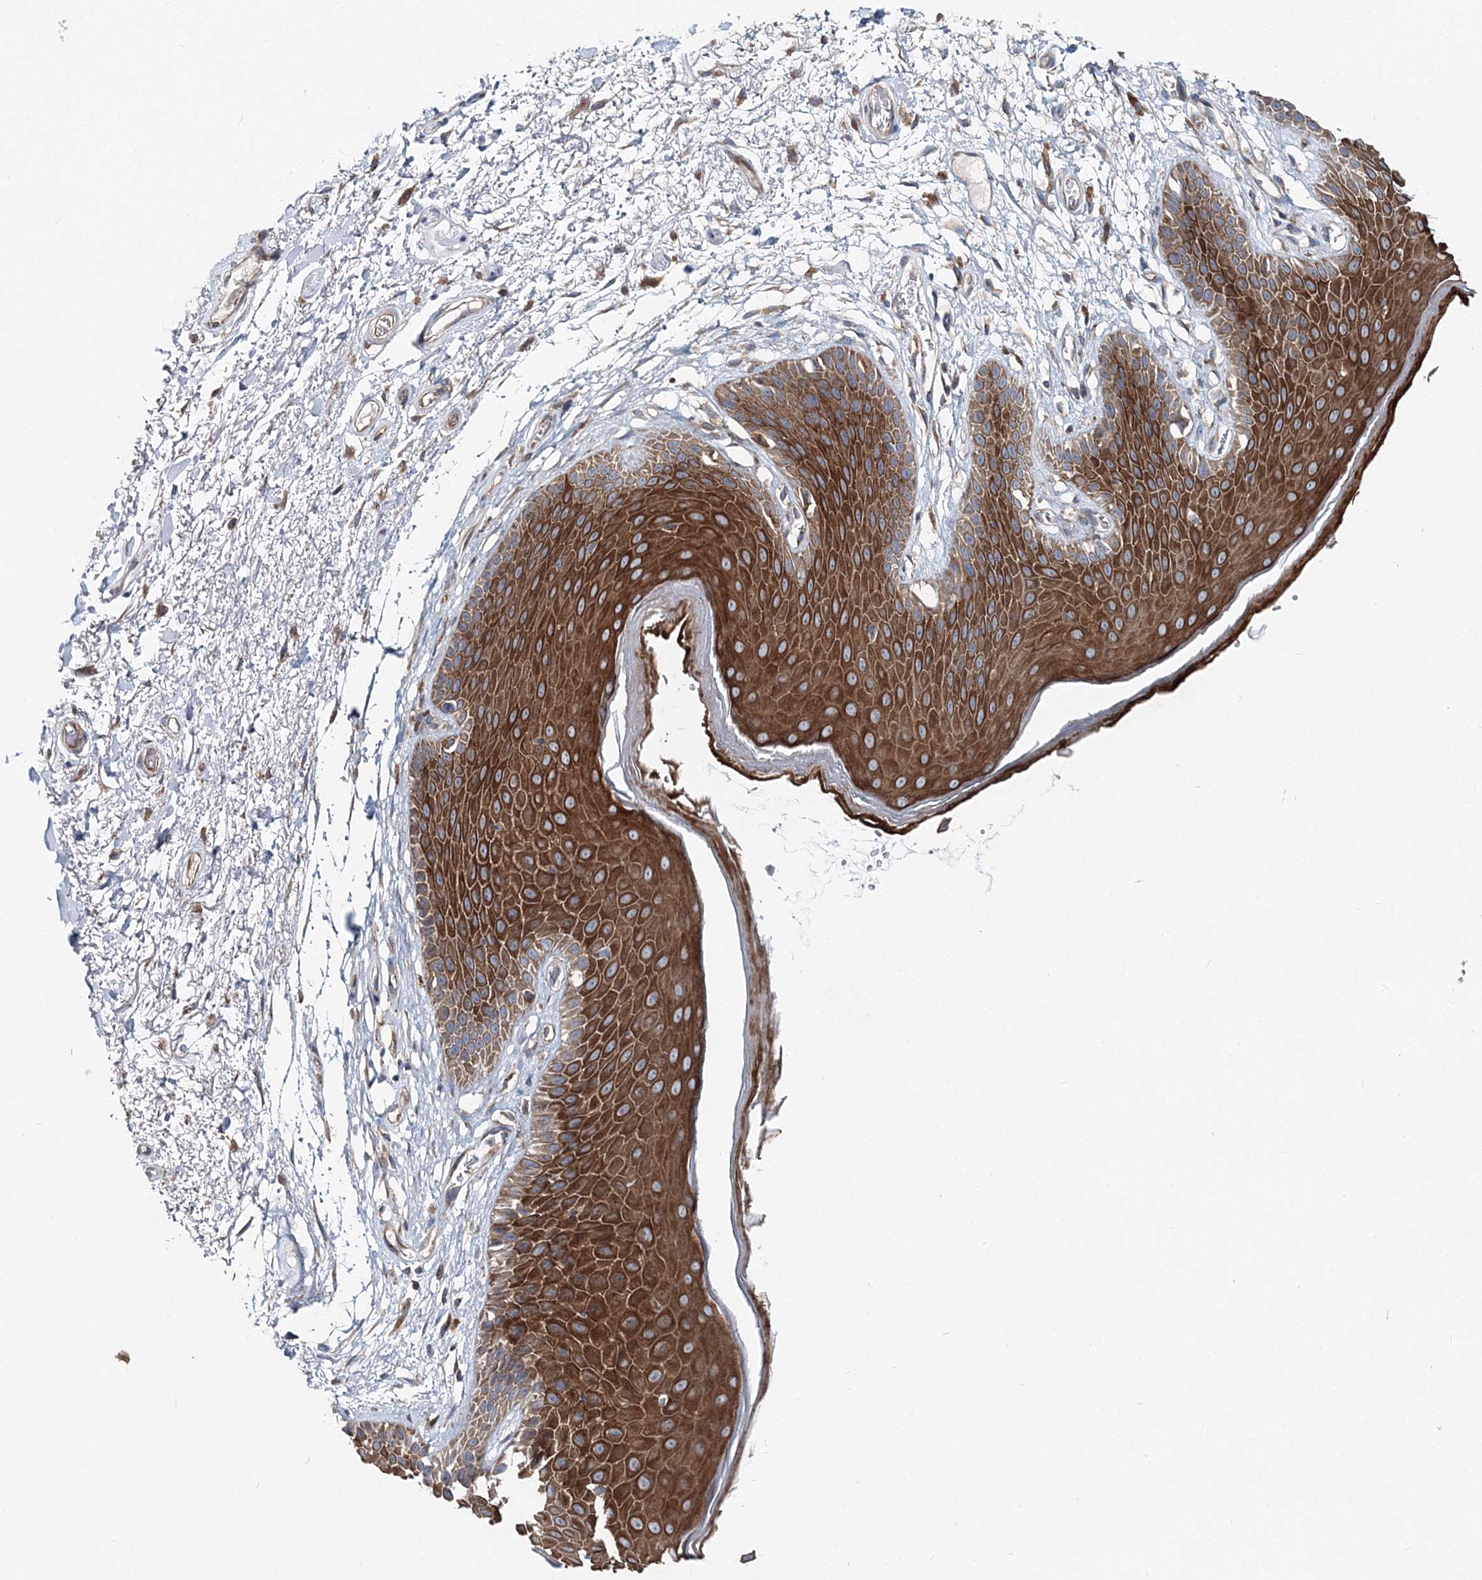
{"staining": {"intensity": "strong", "quantity": ">75%", "location": "cytoplasmic/membranous"}, "tissue": "skin", "cell_type": "Epidermal cells", "image_type": "normal", "snomed": [{"axis": "morphology", "description": "Normal tissue, NOS"}, {"axis": "topography", "description": "Anal"}], "caption": "Human skin stained for a protein (brown) exhibits strong cytoplasmic/membranous positive positivity in approximately >75% of epidermal cells.", "gene": "MPHOSPH9", "patient": {"sex": "male", "age": 74}}